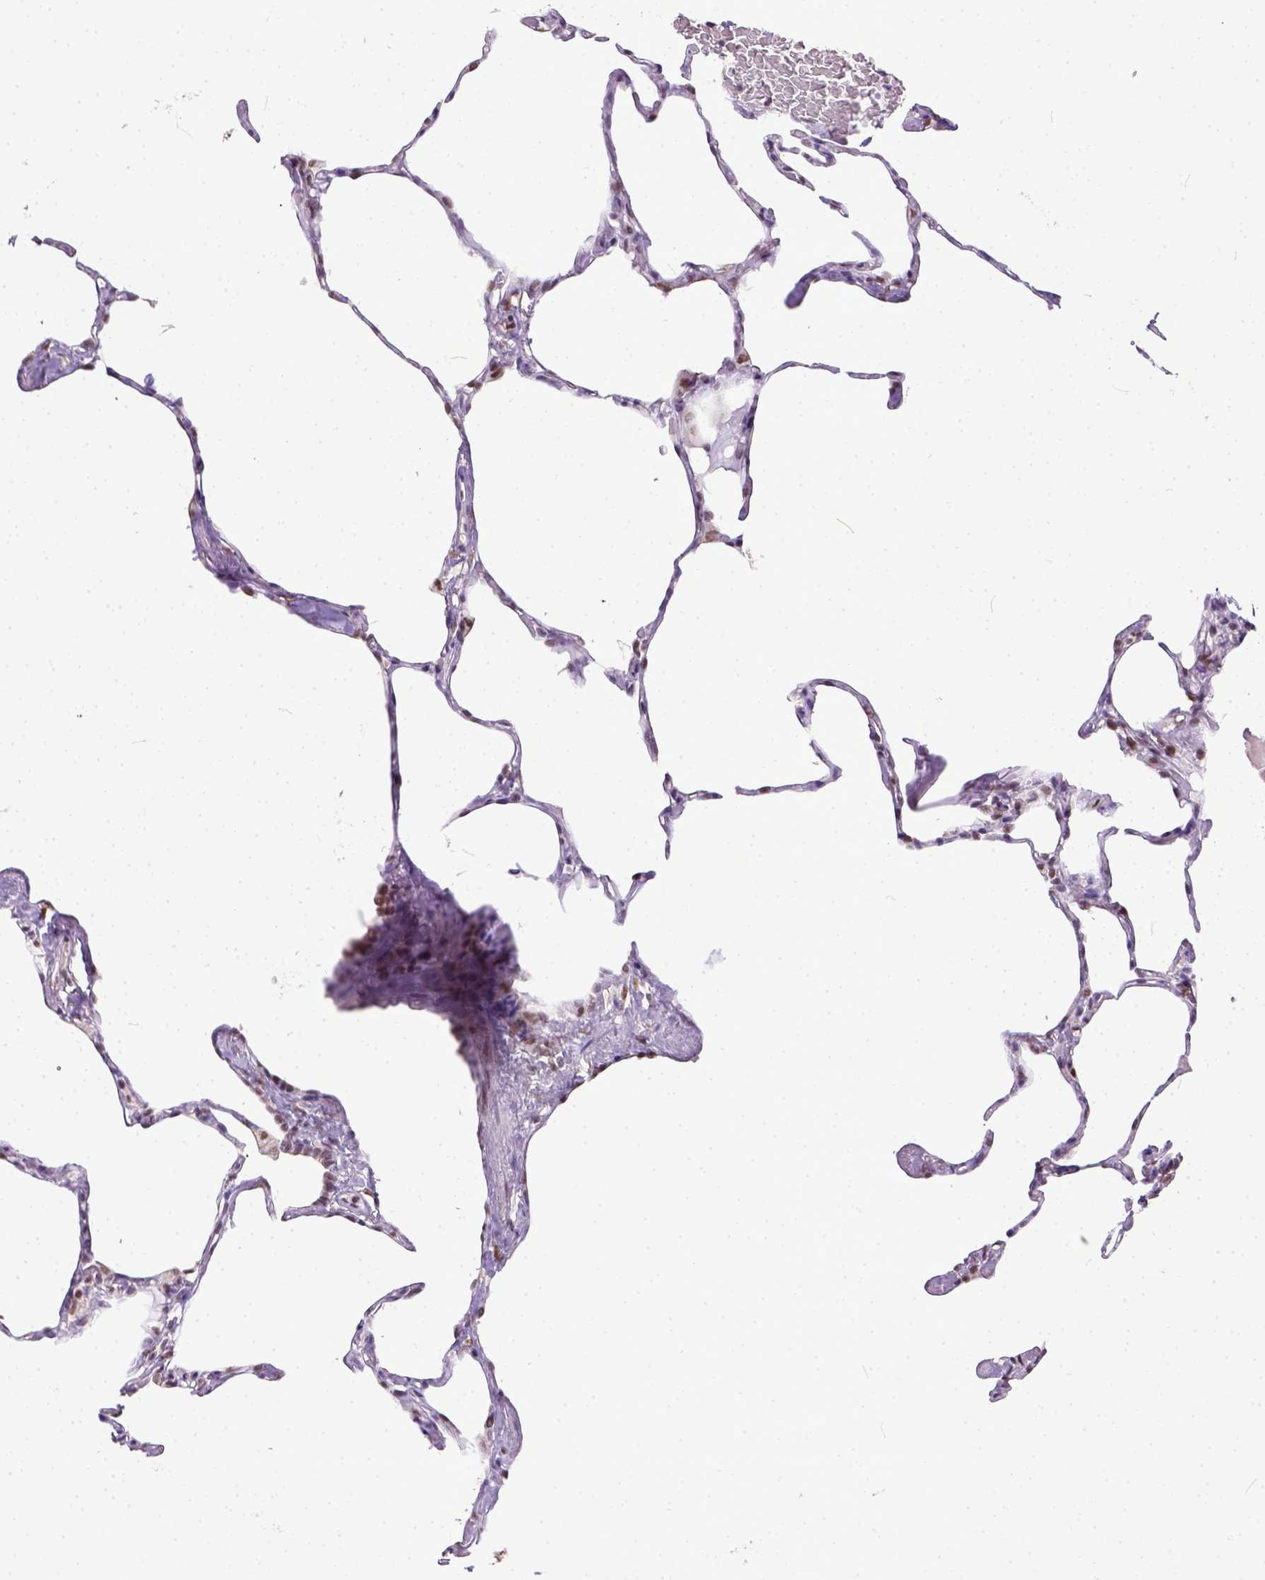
{"staining": {"intensity": "moderate", "quantity": "<25%", "location": "nuclear"}, "tissue": "lung", "cell_type": "Alveolar cells", "image_type": "normal", "snomed": [{"axis": "morphology", "description": "Normal tissue, NOS"}, {"axis": "topography", "description": "Lung"}], "caption": "IHC (DAB) staining of benign human lung reveals moderate nuclear protein expression in approximately <25% of alveolar cells.", "gene": "ERCC1", "patient": {"sex": "male", "age": 65}}